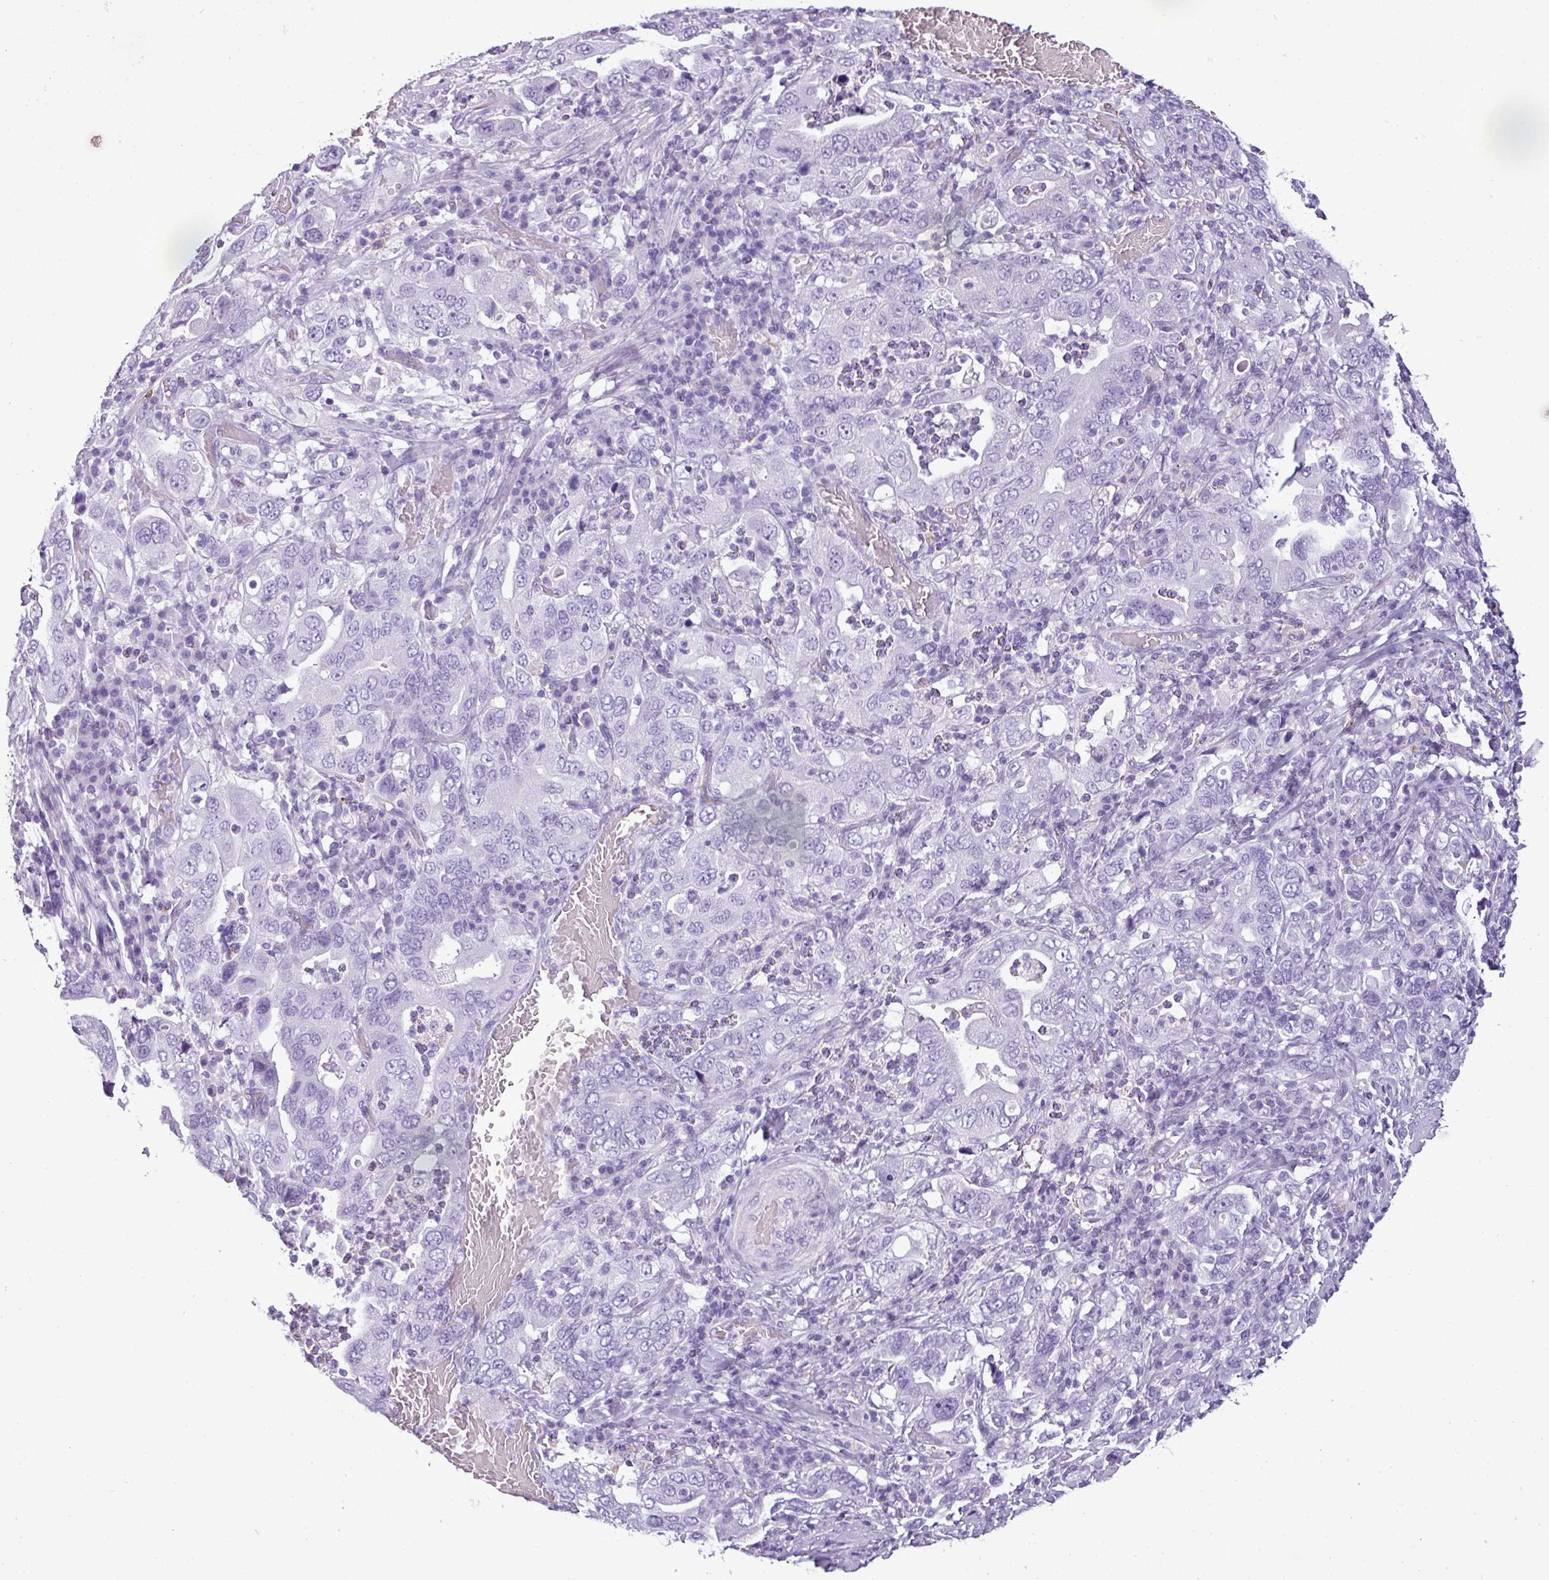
{"staining": {"intensity": "negative", "quantity": "none", "location": "none"}, "tissue": "stomach cancer", "cell_type": "Tumor cells", "image_type": "cancer", "snomed": [{"axis": "morphology", "description": "Adenocarcinoma, NOS"}, {"axis": "topography", "description": "Stomach, upper"}], "caption": "Tumor cells are negative for brown protein staining in stomach cancer (adenocarcinoma).", "gene": "RBMXL2", "patient": {"sex": "male", "age": 62}}